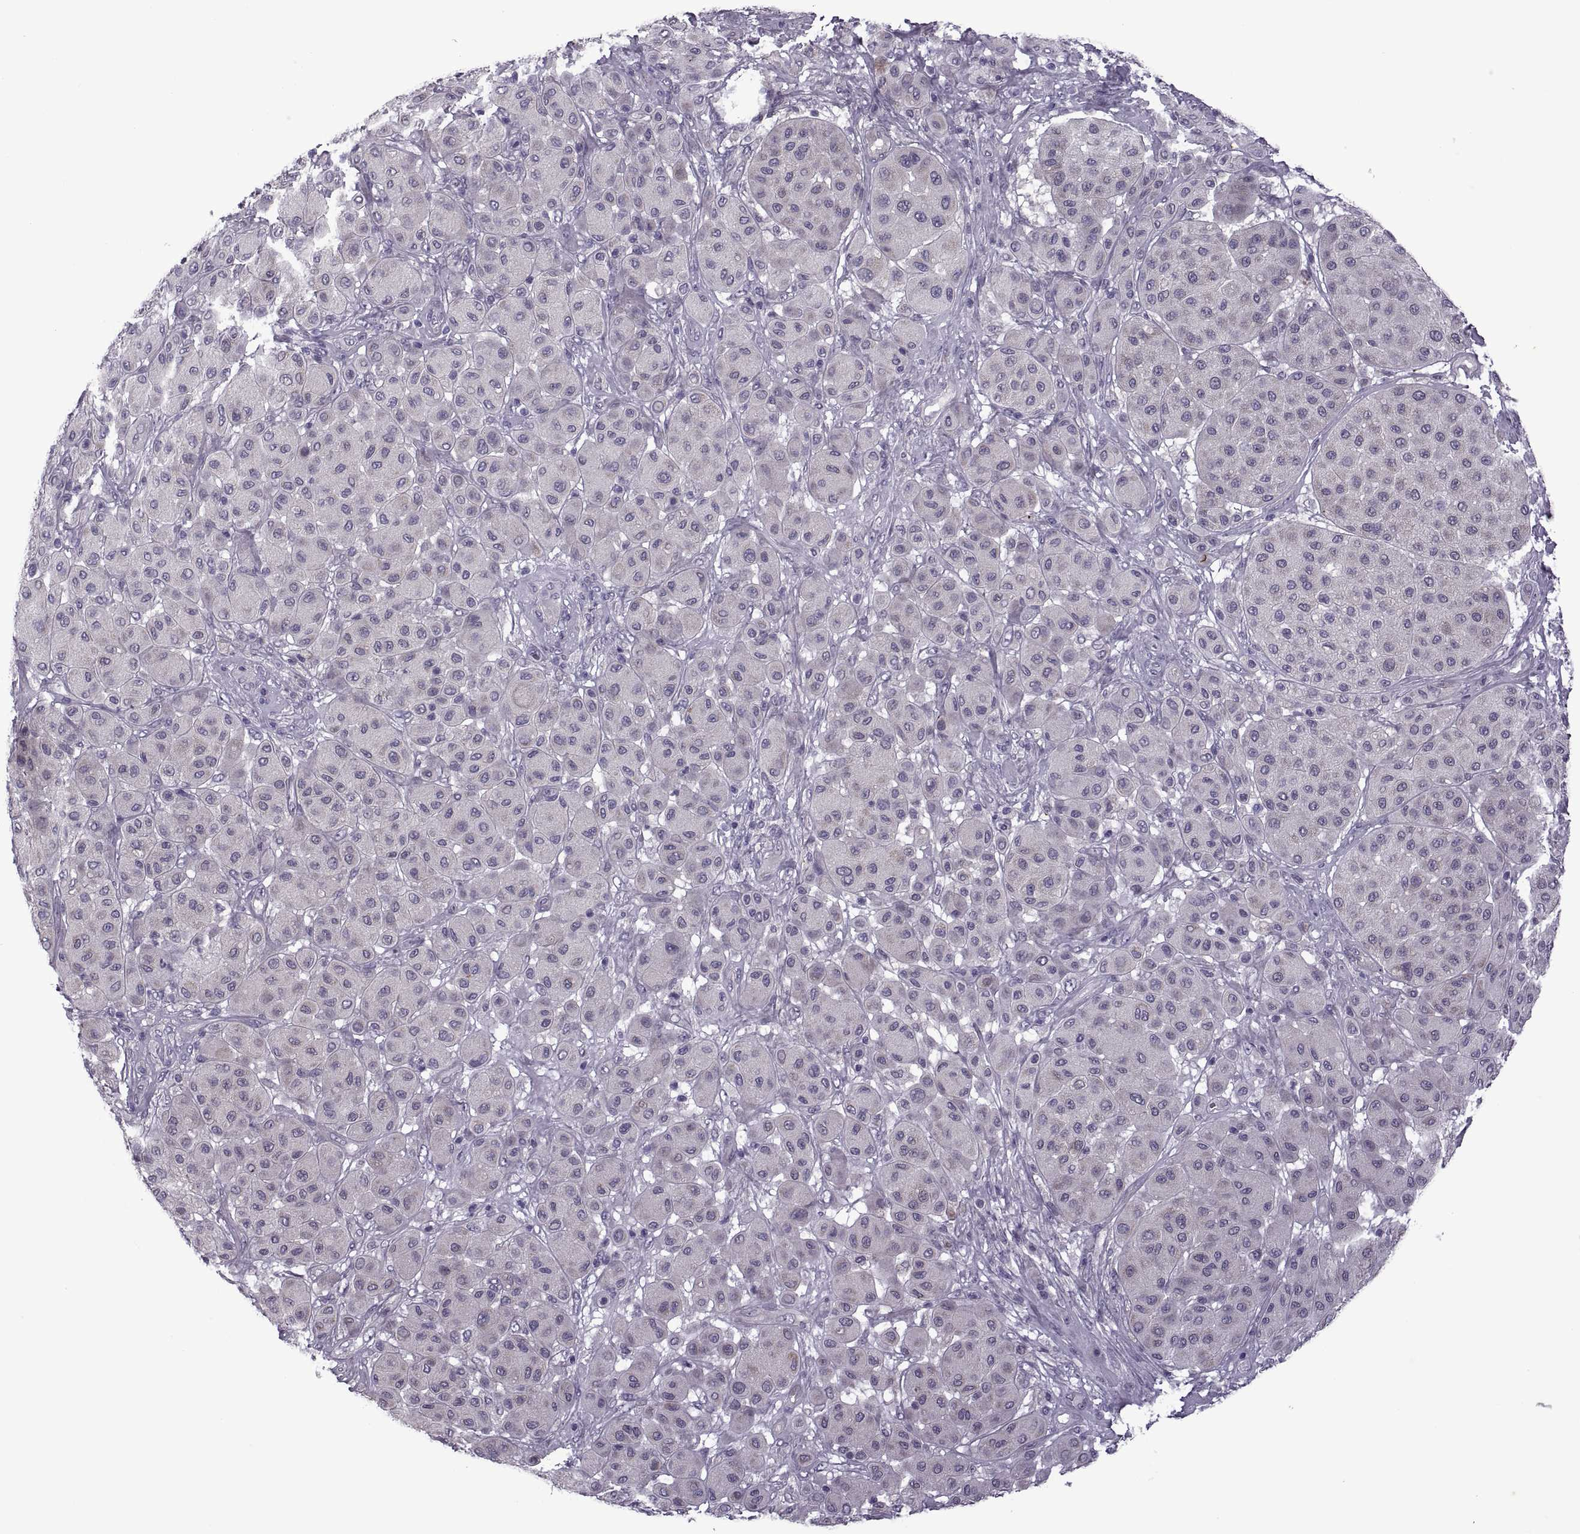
{"staining": {"intensity": "negative", "quantity": "none", "location": "none"}, "tissue": "melanoma", "cell_type": "Tumor cells", "image_type": "cancer", "snomed": [{"axis": "morphology", "description": "Malignant melanoma, Metastatic site"}, {"axis": "topography", "description": "Smooth muscle"}], "caption": "DAB (3,3'-diaminobenzidine) immunohistochemical staining of malignant melanoma (metastatic site) exhibits no significant positivity in tumor cells.", "gene": "RIPK4", "patient": {"sex": "male", "age": 41}}